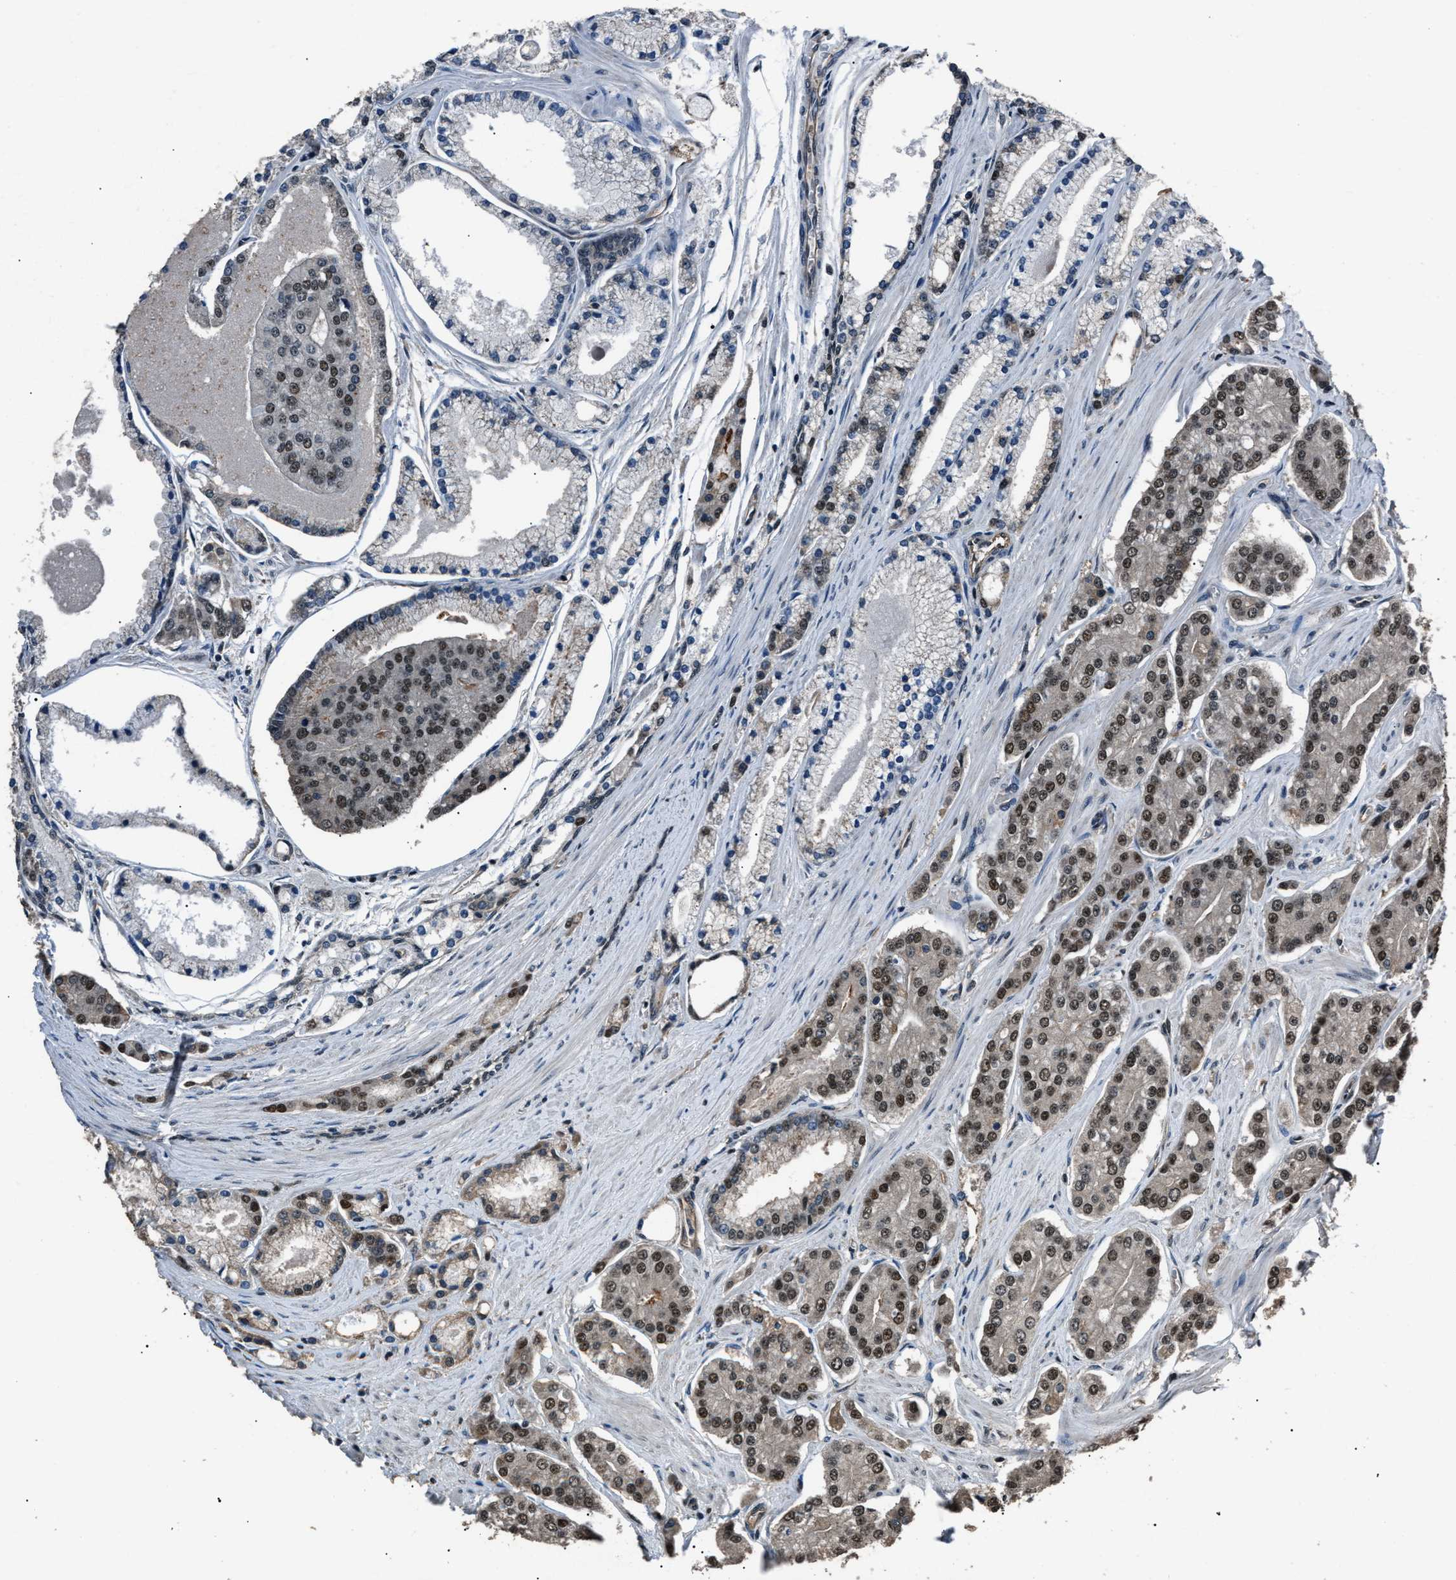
{"staining": {"intensity": "moderate", "quantity": ">75%", "location": "nuclear"}, "tissue": "prostate cancer", "cell_type": "Tumor cells", "image_type": "cancer", "snomed": [{"axis": "morphology", "description": "Adenocarcinoma, High grade"}, {"axis": "topography", "description": "Prostate"}], "caption": "The micrograph demonstrates staining of prostate cancer, revealing moderate nuclear protein expression (brown color) within tumor cells. (DAB IHC, brown staining for protein, blue staining for nuclei).", "gene": "DFFA", "patient": {"sex": "male", "age": 71}}